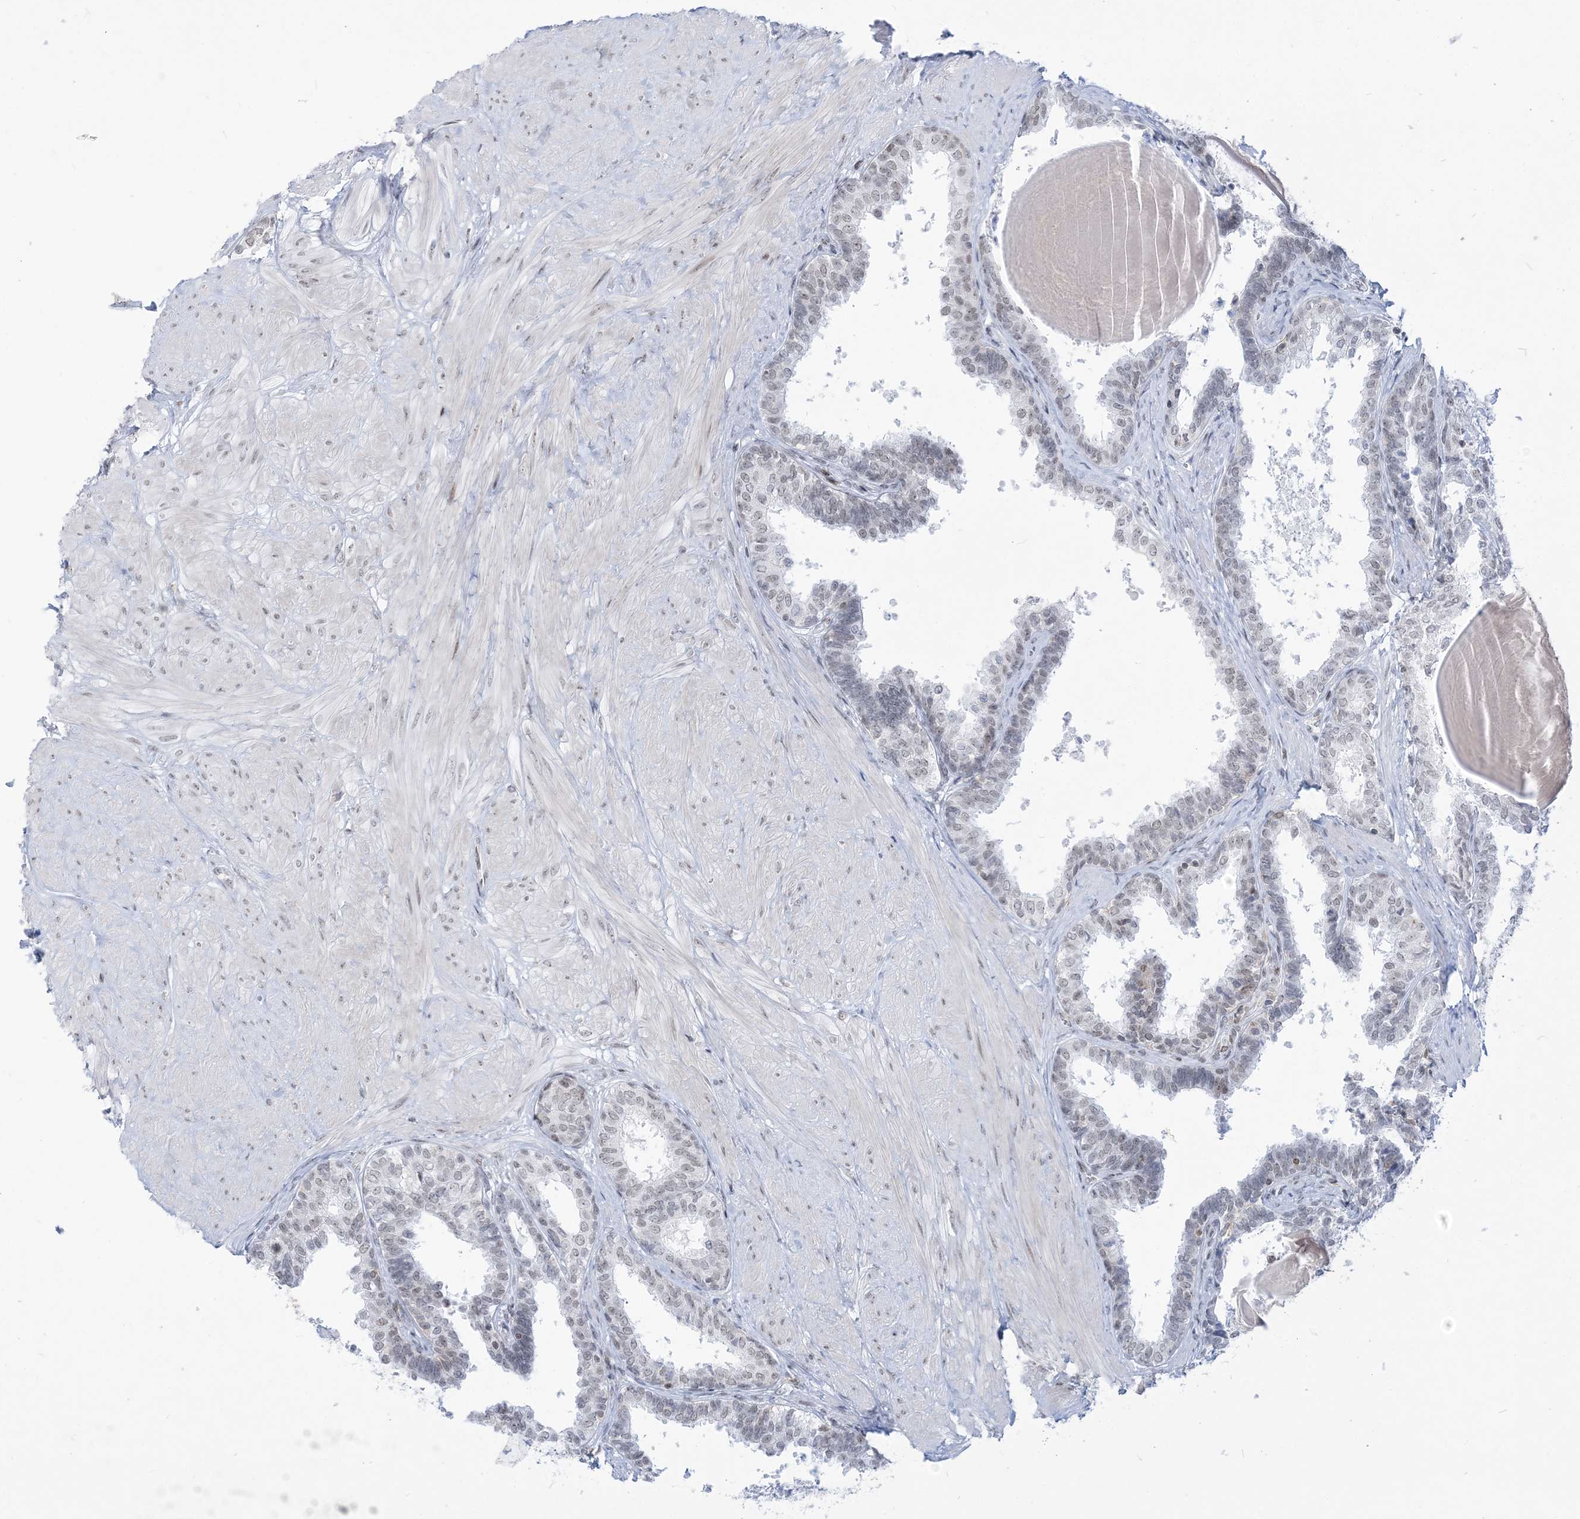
{"staining": {"intensity": "negative", "quantity": "none", "location": "none"}, "tissue": "prostate", "cell_type": "Glandular cells", "image_type": "normal", "snomed": [{"axis": "morphology", "description": "Normal tissue, NOS"}, {"axis": "topography", "description": "Prostate"}], "caption": "Glandular cells show no significant protein staining in normal prostate. (DAB IHC with hematoxylin counter stain).", "gene": "DDX21", "patient": {"sex": "male", "age": 48}}